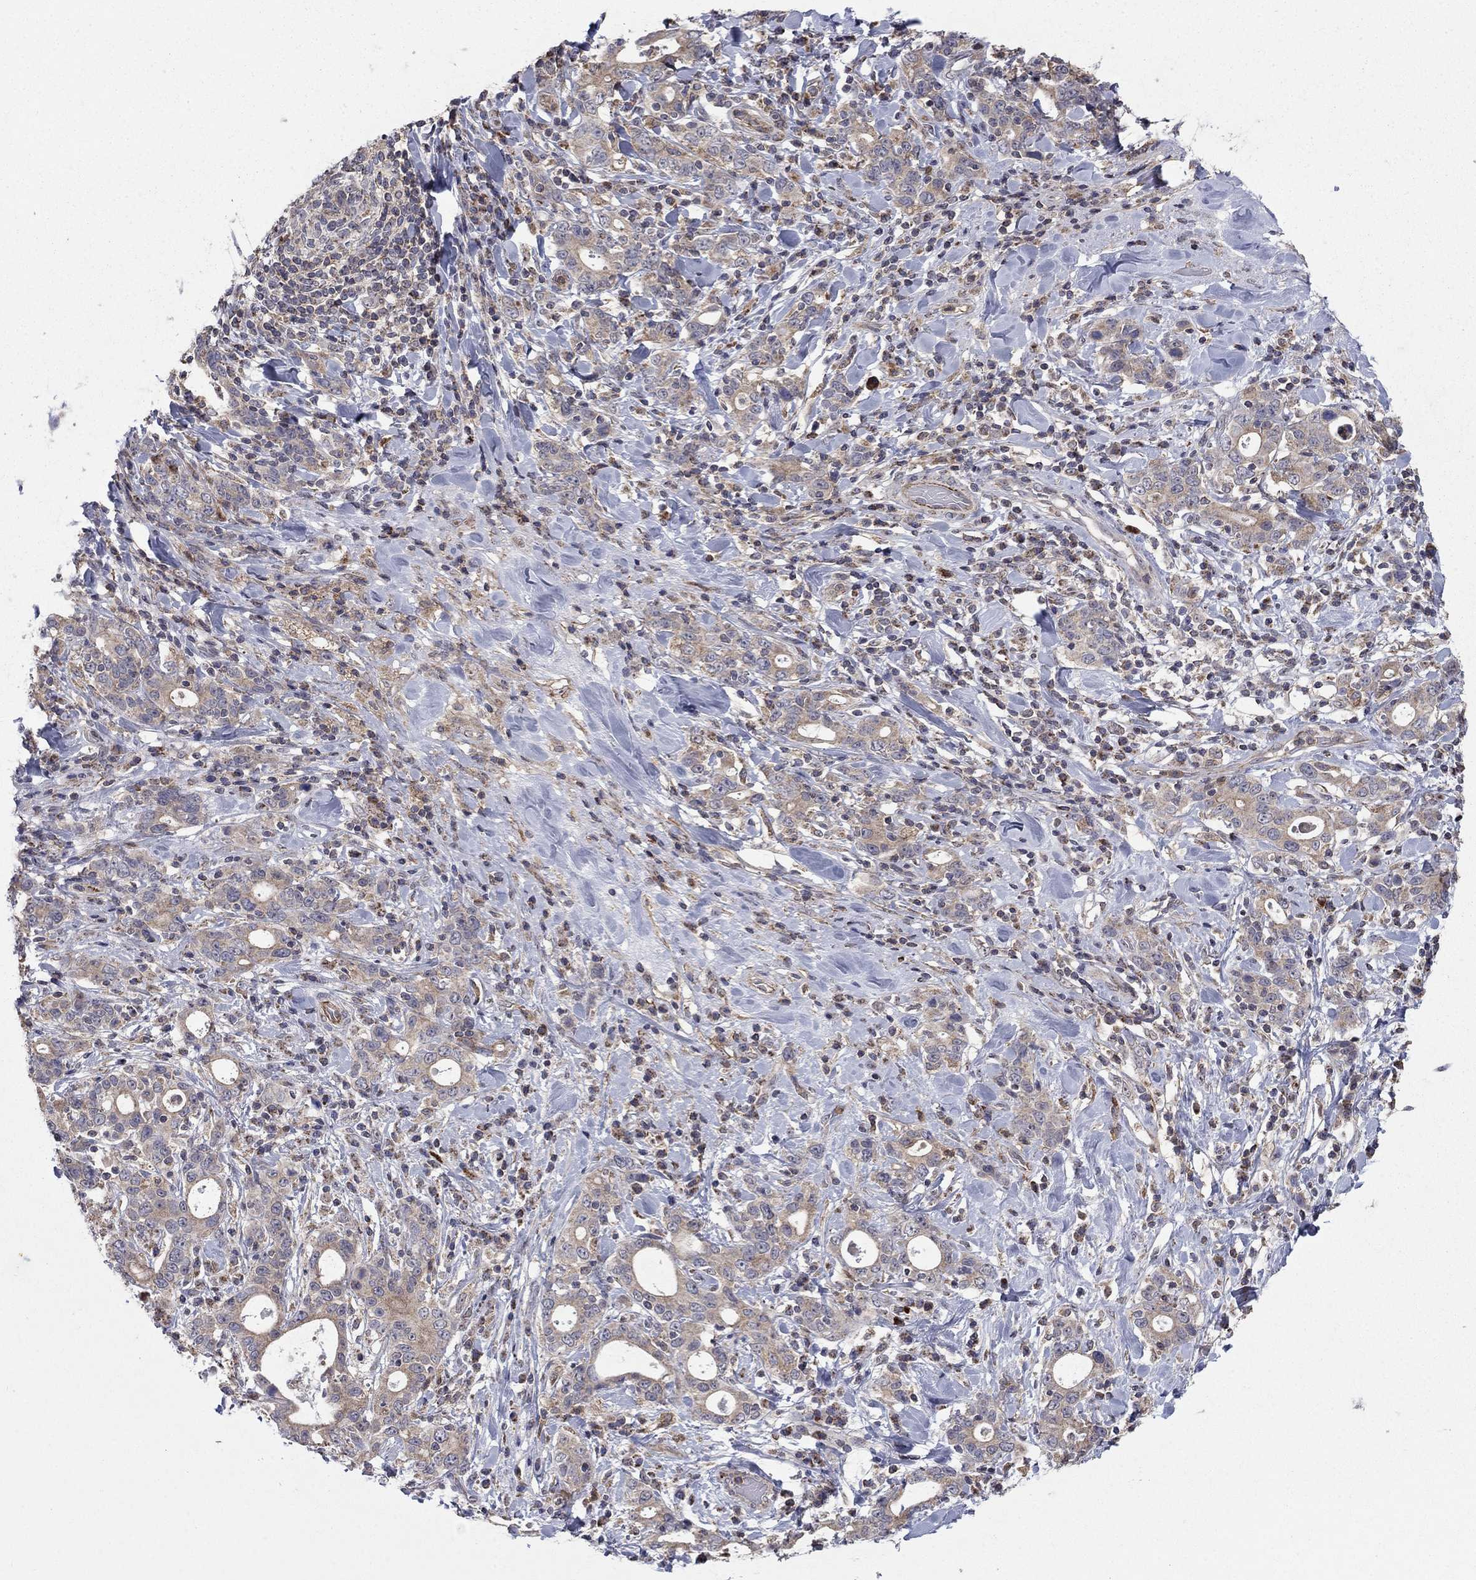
{"staining": {"intensity": "weak", "quantity": "25%-75%", "location": "cytoplasmic/membranous"}, "tissue": "stomach cancer", "cell_type": "Tumor cells", "image_type": "cancer", "snomed": [{"axis": "morphology", "description": "Adenocarcinoma, NOS"}, {"axis": "topography", "description": "Stomach"}], "caption": "Stomach cancer tissue shows weak cytoplasmic/membranous expression in about 25%-75% of tumor cells, visualized by immunohistochemistry.", "gene": "DOP1B", "patient": {"sex": "male", "age": 79}}